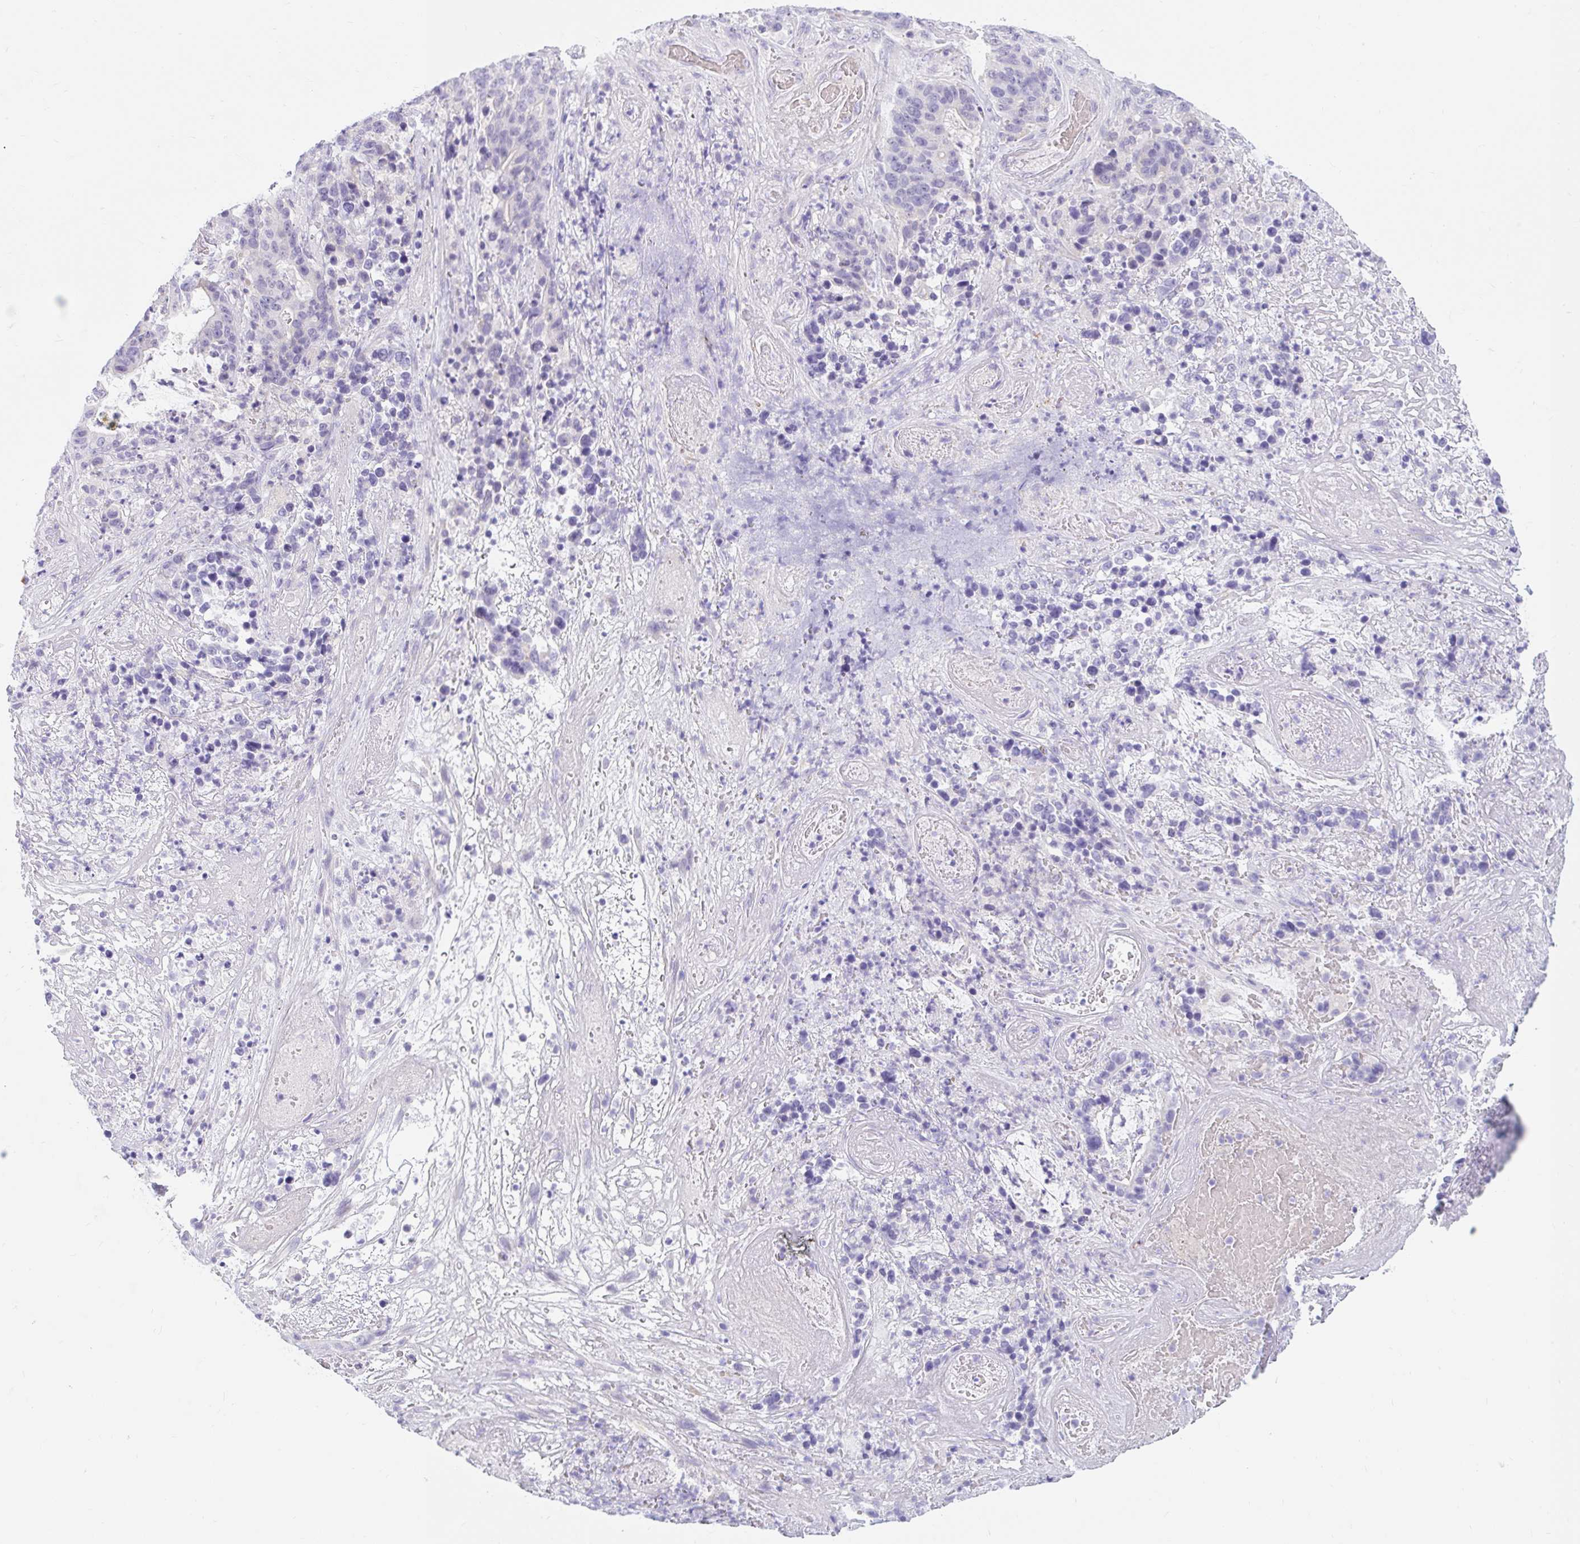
{"staining": {"intensity": "negative", "quantity": "none", "location": "none"}, "tissue": "stomach cancer", "cell_type": "Tumor cells", "image_type": "cancer", "snomed": [{"axis": "morphology", "description": "Normal tissue, NOS"}, {"axis": "morphology", "description": "Adenocarcinoma, NOS"}, {"axis": "topography", "description": "Stomach"}], "caption": "Immunohistochemistry micrograph of neoplastic tissue: human stomach cancer stained with DAB (3,3'-diaminobenzidine) displays no significant protein positivity in tumor cells.", "gene": "SLC28A1", "patient": {"sex": "female", "age": 64}}